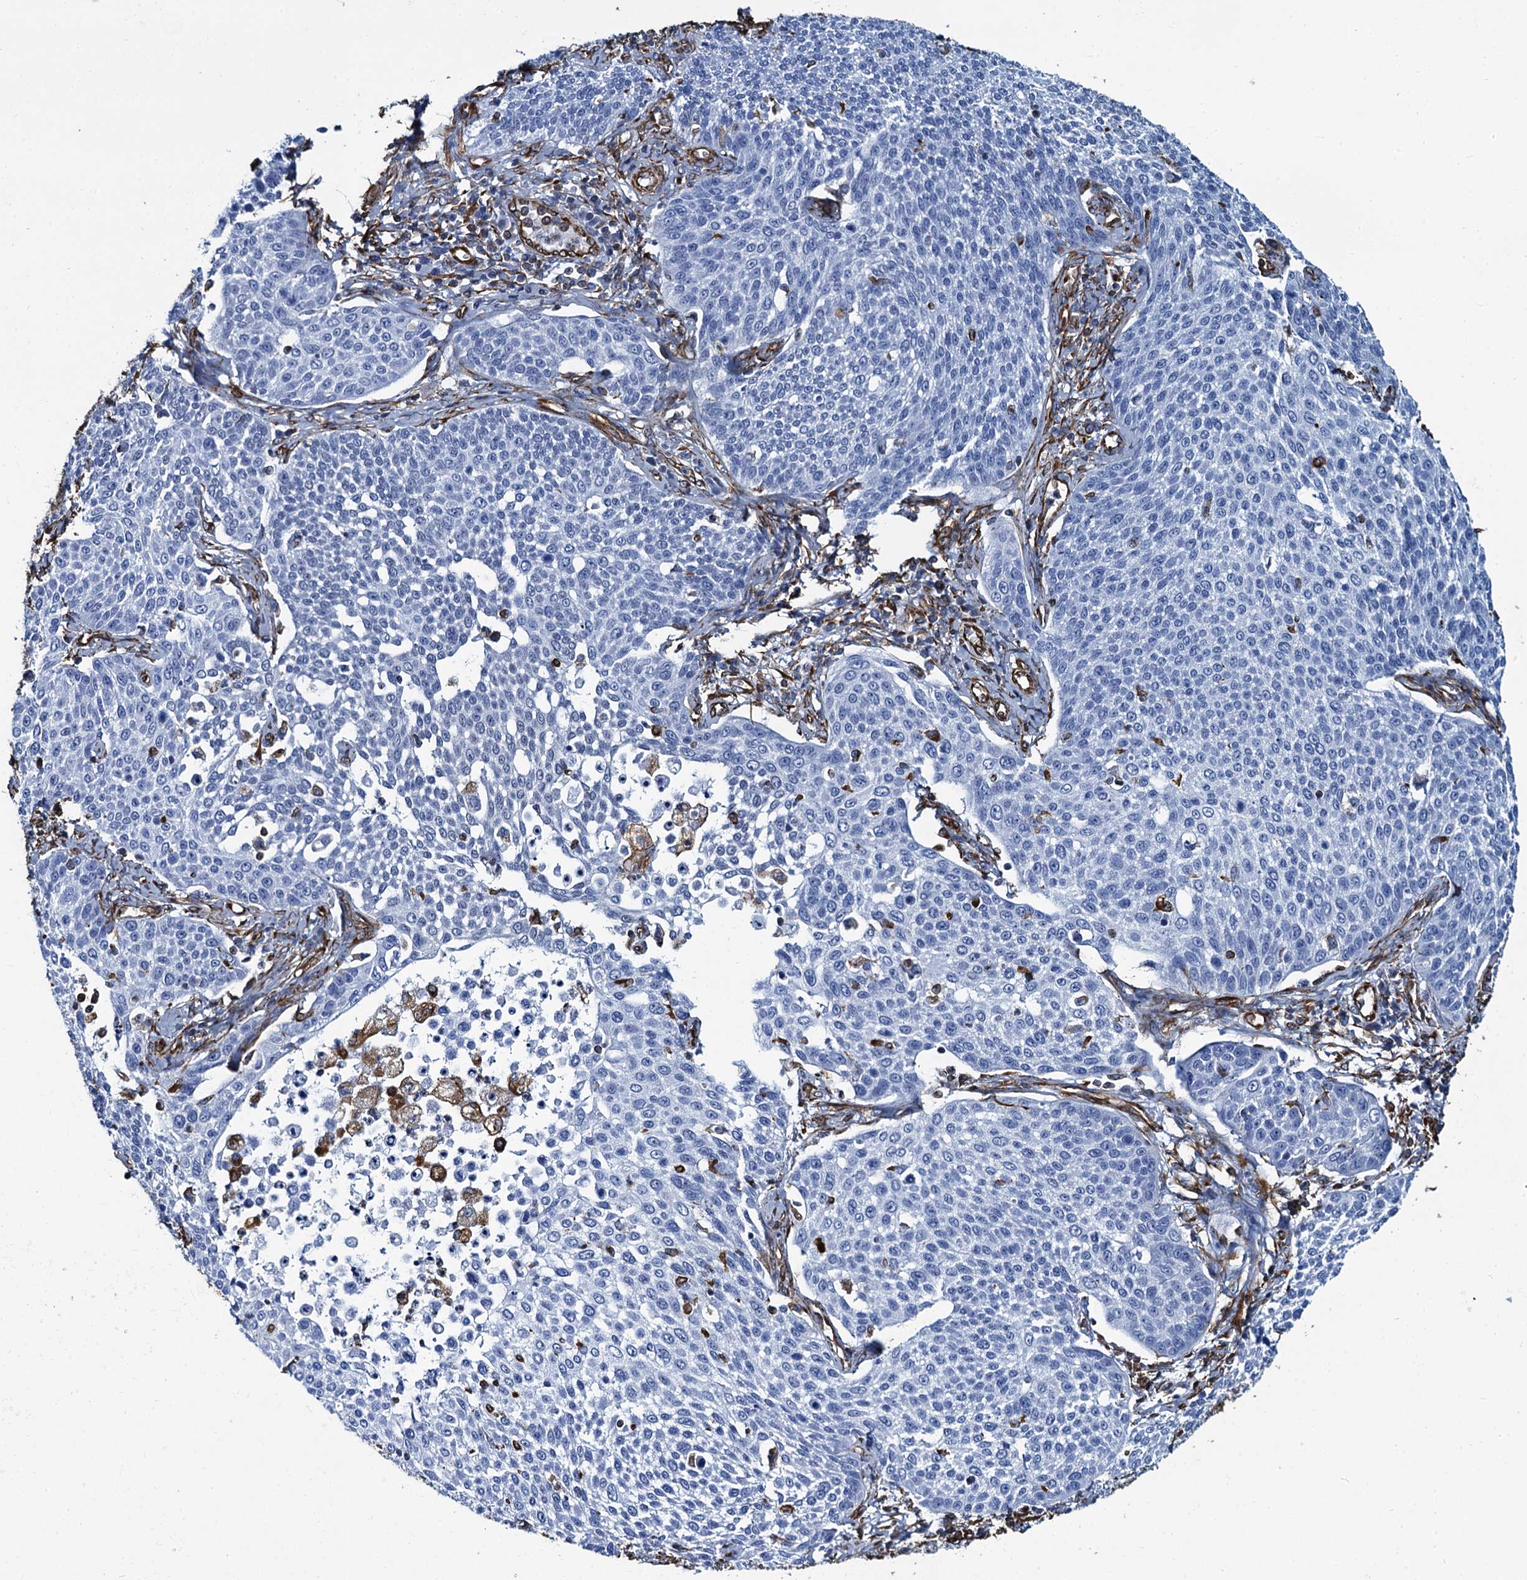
{"staining": {"intensity": "negative", "quantity": "none", "location": "none"}, "tissue": "cervical cancer", "cell_type": "Tumor cells", "image_type": "cancer", "snomed": [{"axis": "morphology", "description": "Squamous cell carcinoma, NOS"}, {"axis": "topography", "description": "Cervix"}], "caption": "Immunohistochemistry of cervical cancer shows no staining in tumor cells.", "gene": "PGM2", "patient": {"sex": "female", "age": 34}}